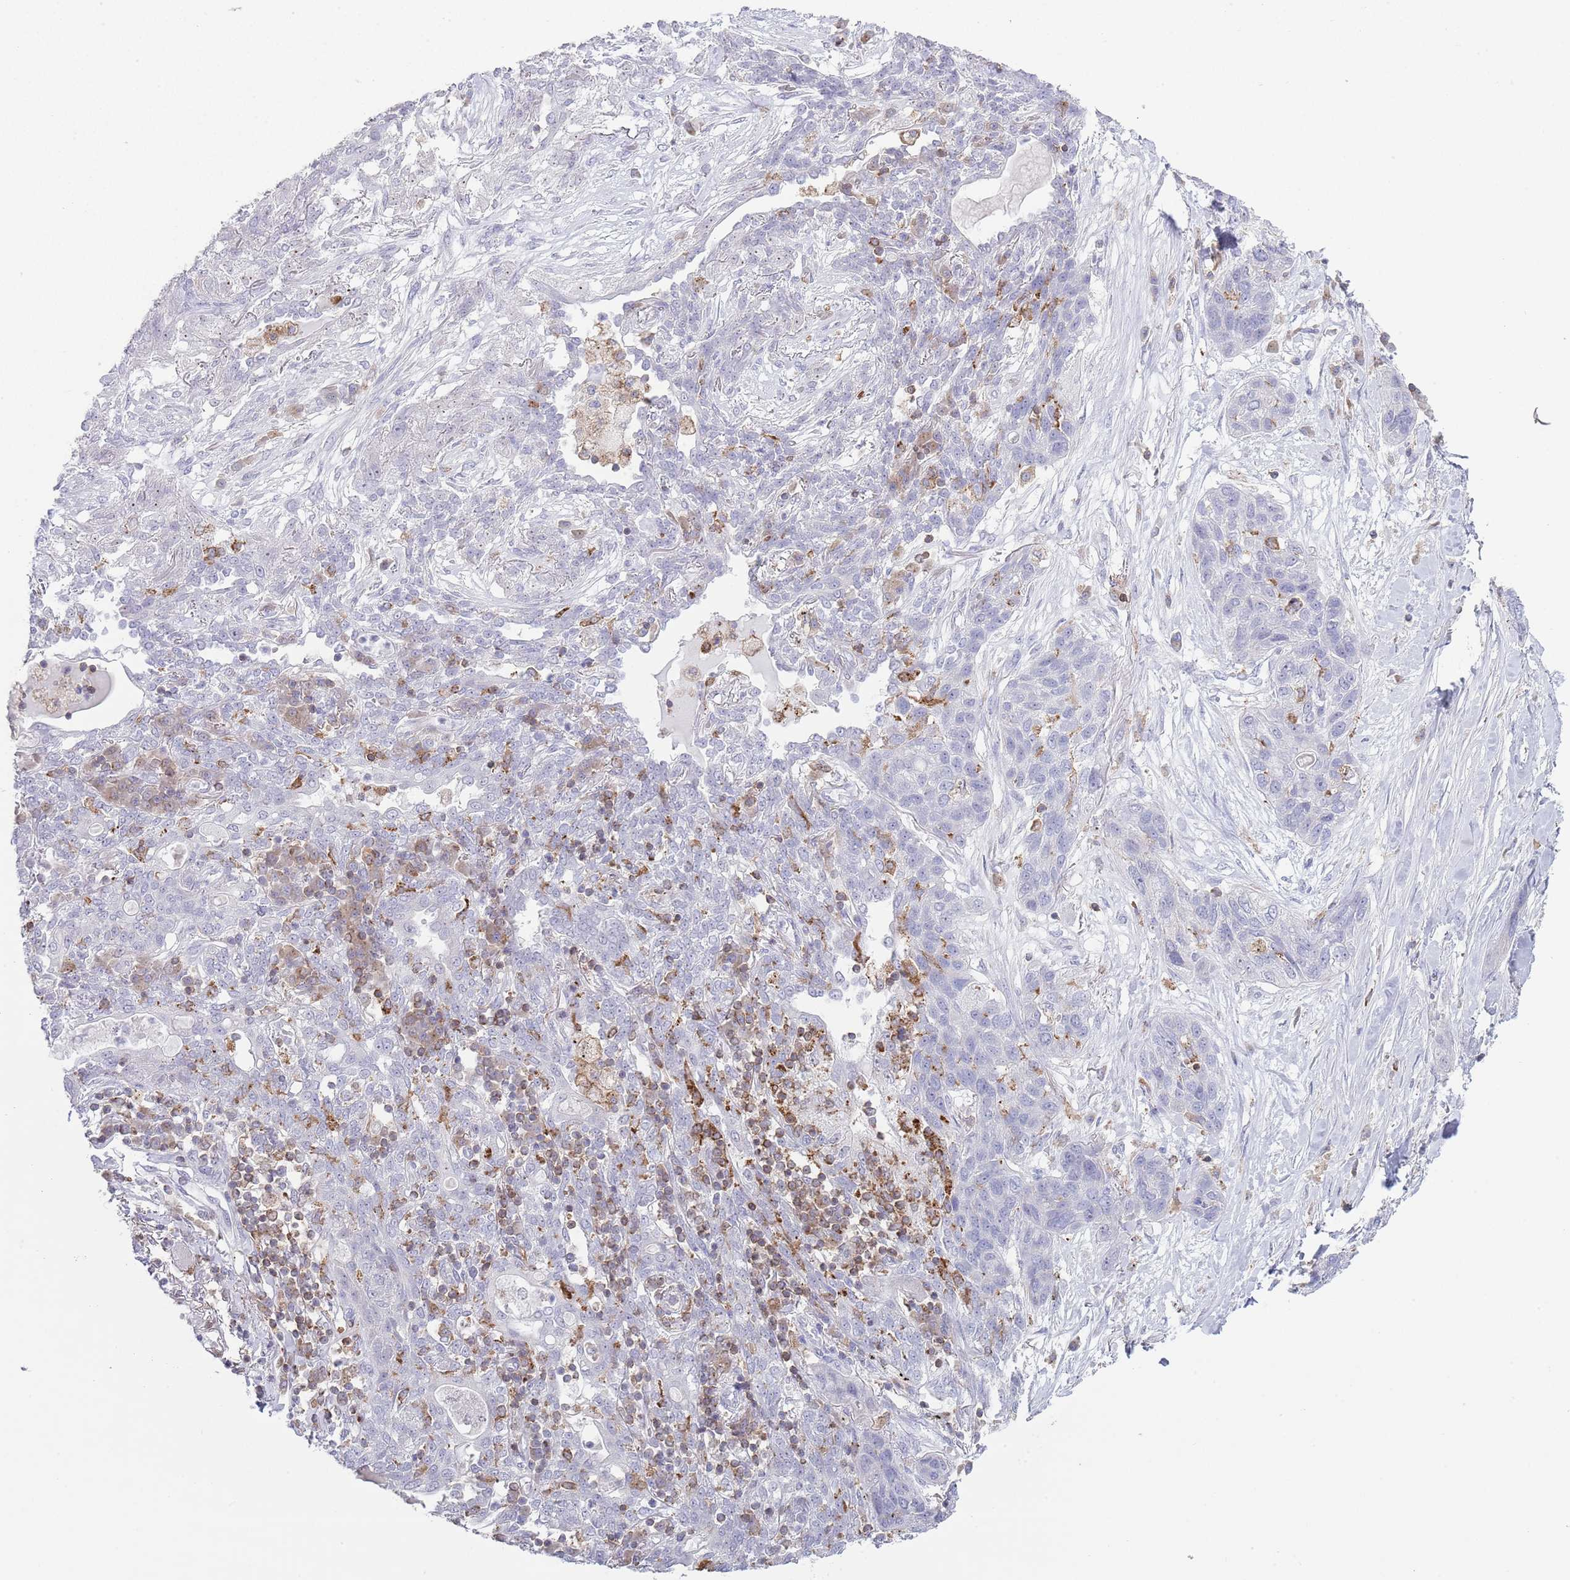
{"staining": {"intensity": "negative", "quantity": "none", "location": "none"}, "tissue": "lung cancer", "cell_type": "Tumor cells", "image_type": "cancer", "snomed": [{"axis": "morphology", "description": "Squamous cell carcinoma, NOS"}, {"axis": "topography", "description": "Lung"}], "caption": "DAB immunohistochemical staining of lung squamous cell carcinoma exhibits no significant expression in tumor cells.", "gene": "LPXN", "patient": {"sex": "female", "age": 70}}